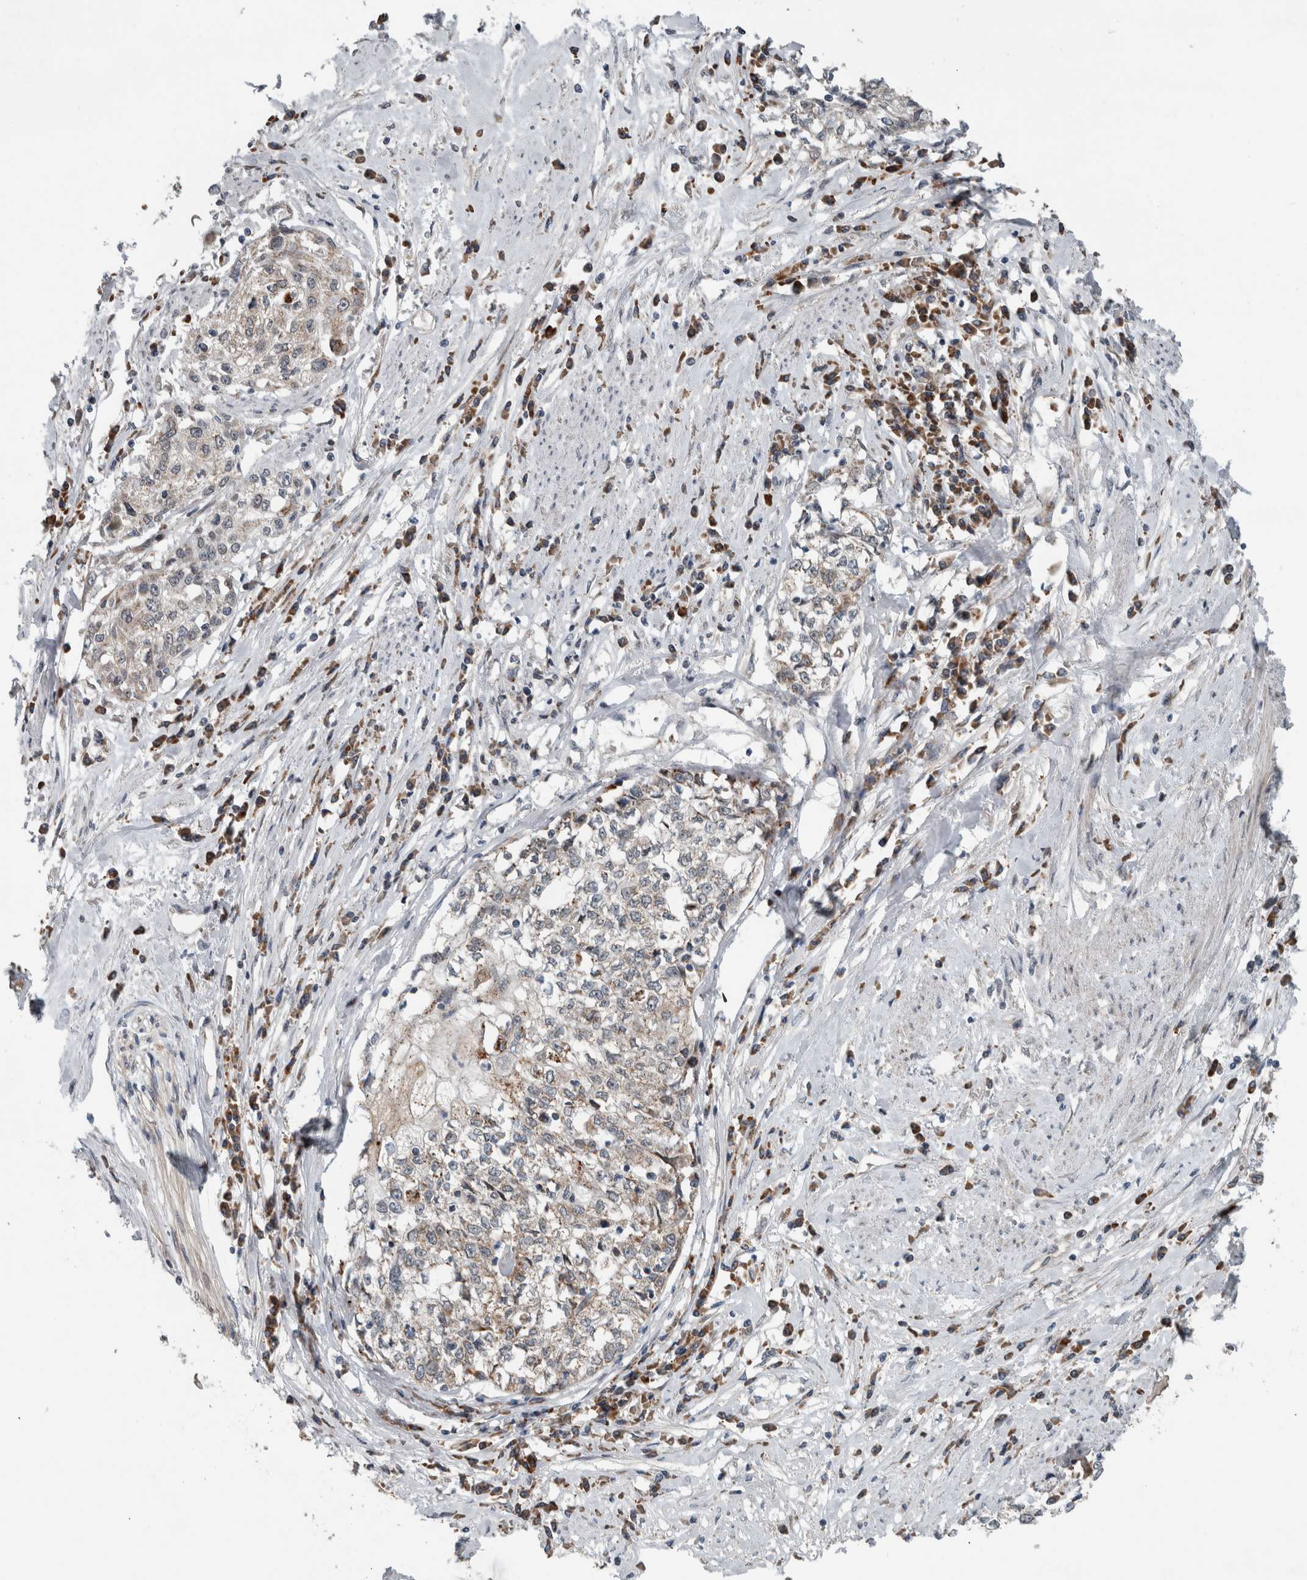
{"staining": {"intensity": "weak", "quantity": "<25%", "location": "cytoplasmic/membranous"}, "tissue": "cervical cancer", "cell_type": "Tumor cells", "image_type": "cancer", "snomed": [{"axis": "morphology", "description": "Squamous cell carcinoma, NOS"}, {"axis": "topography", "description": "Cervix"}], "caption": "Cervical cancer was stained to show a protein in brown. There is no significant staining in tumor cells. (DAB immunohistochemistry (IHC), high magnification).", "gene": "GBA2", "patient": {"sex": "female", "age": 57}}